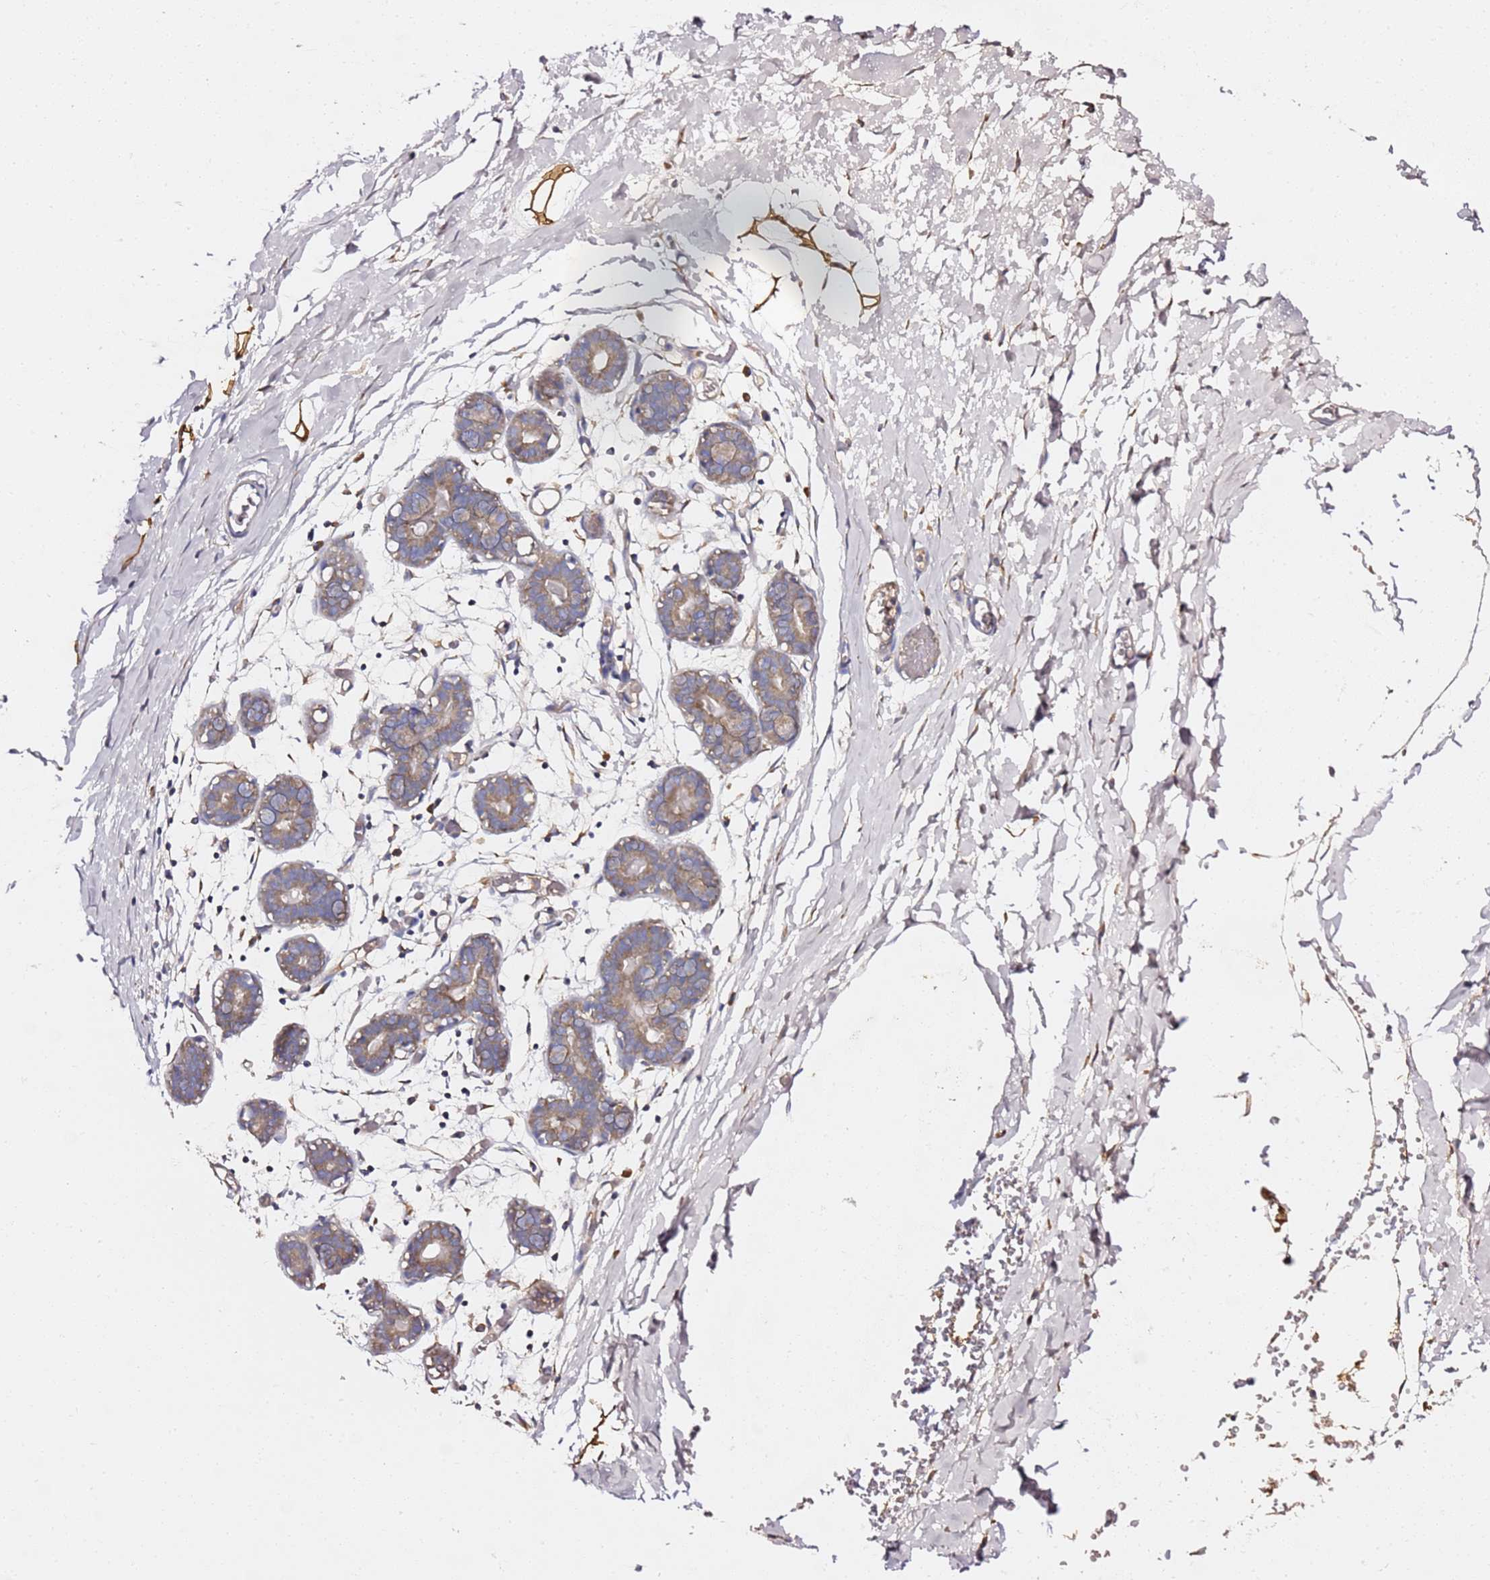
{"staining": {"intensity": "strong", "quantity": ">75%", "location": "cytoplasmic/membranous"}, "tissue": "breast", "cell_type": "Adipocytes", "image_type": "normal", "snomed": [{"axis": "morphology", "description": "Normal tissue, NOS"}, {"axis": "topography", "description": "Breast"}], "caption": "A brown stain highlights strong cytoplasmic/membranous expression of a protein in adipocytes of normal human breast.", "gene": "C19orf12", "patient": {"sex": "female", "age": 27}}